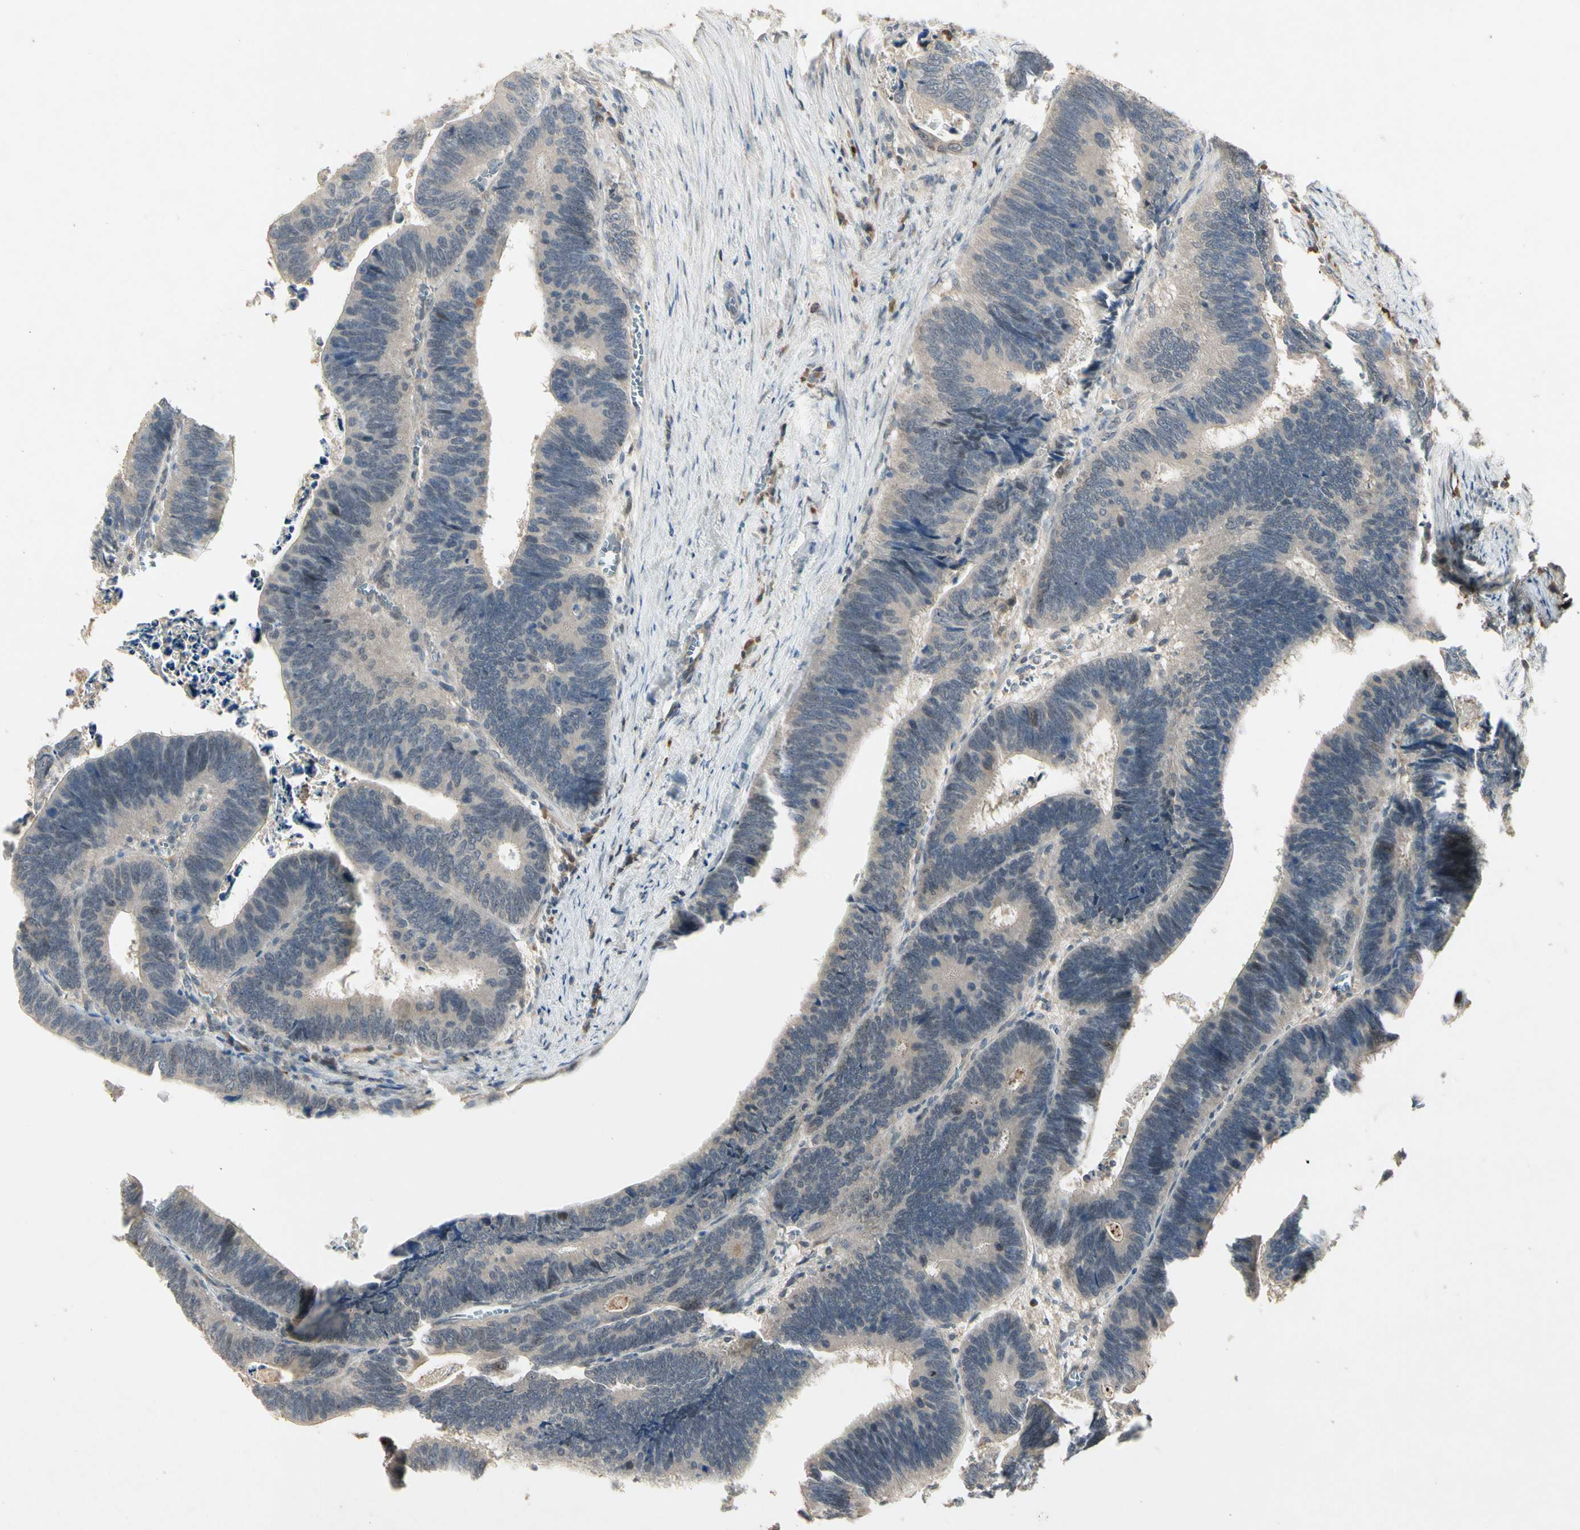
{"staining": {"intensity": "weak", "quantity": "25%-75%", "location": "cytoplasmic/membranous"}, "tissue": "colorectal cancer", "cell_type": "Tumor cells", "image_type": "cancer", "snomed": [{"axis": "morphology", "description": "Adenocarcinoma, NOS"}, {"axis": "topography", "description": "Colon"}], "caption": "This is an image of immunohistochemistry staining of adenocarcinoma (colorectal), which shows weak expression in the cytoplasmic/membranous of tumor cells.", "gene": "ATG4C", "patient": {"sex": "male", "age": 72}}